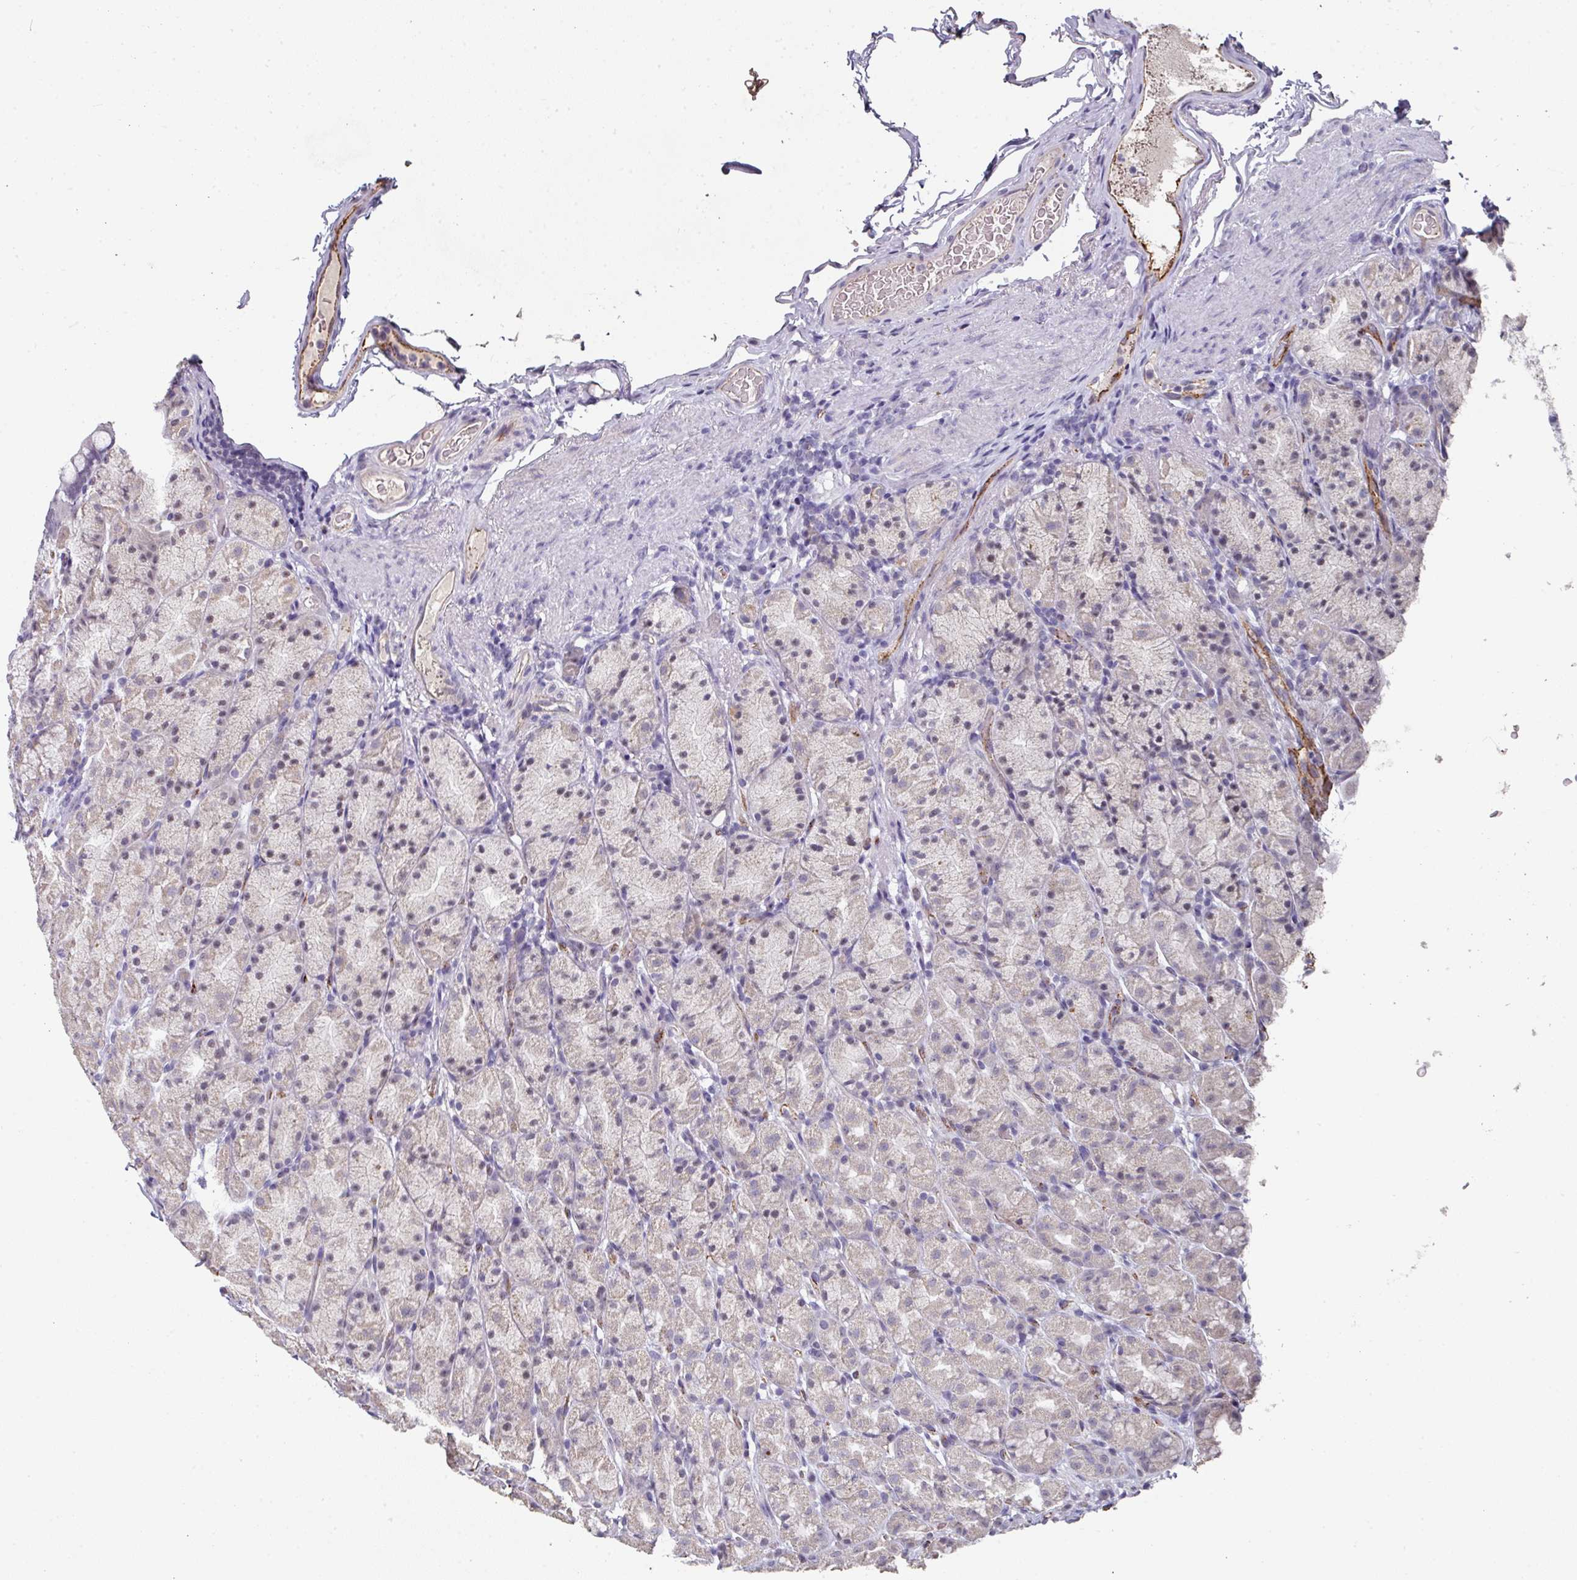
{"staining": {"intensity": "moderate", "quantity": "<25%", "location": "nuclear"}, "tissue": "stomach", "cell_type": "Glandular cells", "image_type": "normal", "snomed": [{"axis": "morphology", "description": "Normal tissue, NOS"}, {"axis": "topography", "description": "Stomach, upper"}, {"axis": "topography", "description": "Stomach"}], "caption": "Stomach stained for a protein (brown) demonstrates moderate nuclear positive expression in about <25% of glandular cells.", "gene": "SIDT2", "patient": {"sex": "male", "age": 68}}